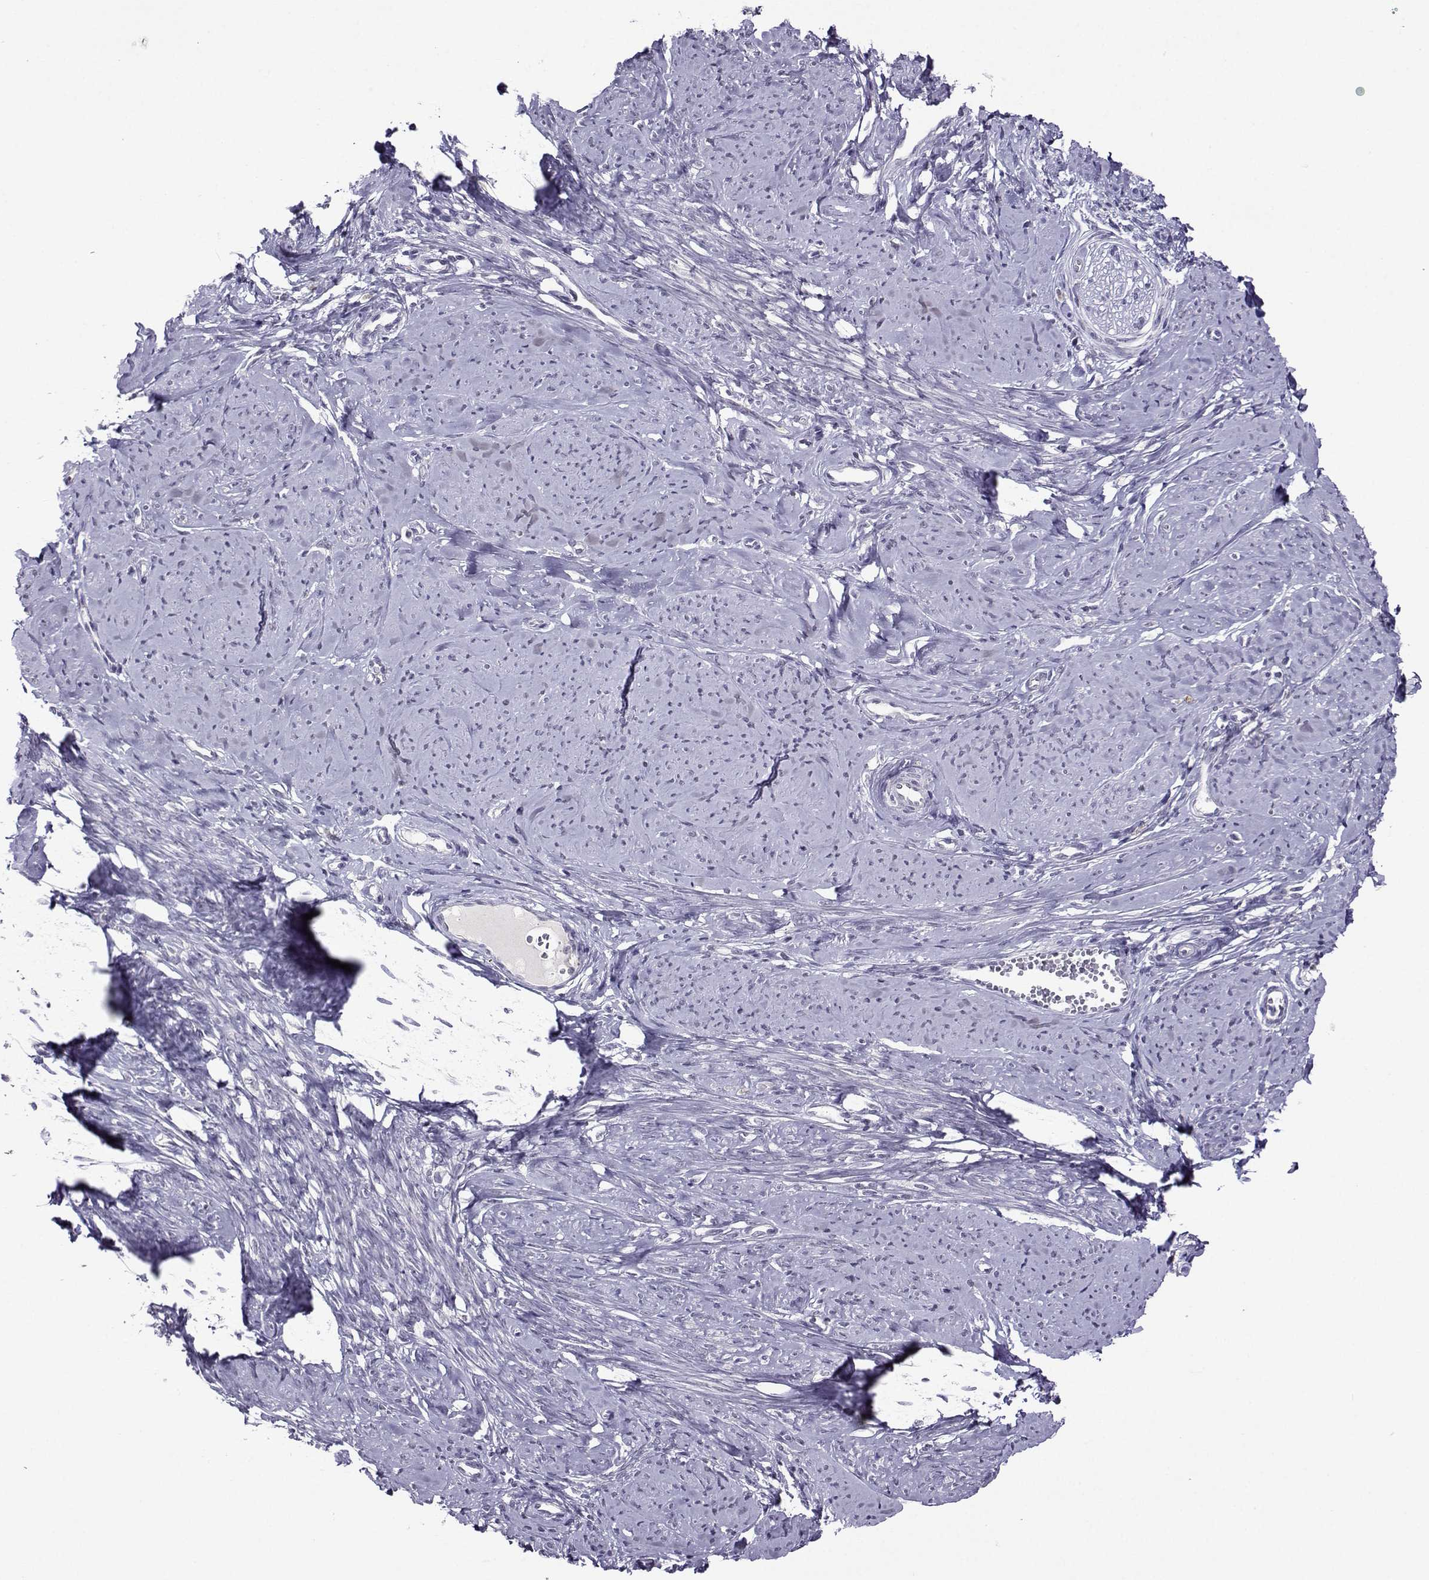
{"staining": {"intensity": "negative", "quantity": "none", "location": "none"}, "tissue": "smooth muscle", "cell_type": "Smooth muscle cells", "image_type": "normal", "snomed": [{"axis": "morphology", "description": "Normal tissue, NOS"}, {"axis": "topography", "description": "Smooth muscle"}], "caption": "IHC of normal human smooth muscle reveals no staining in smooth muscle cells.", "gene": "DDX20", "patient": {"sex": "female", "age": 48}}